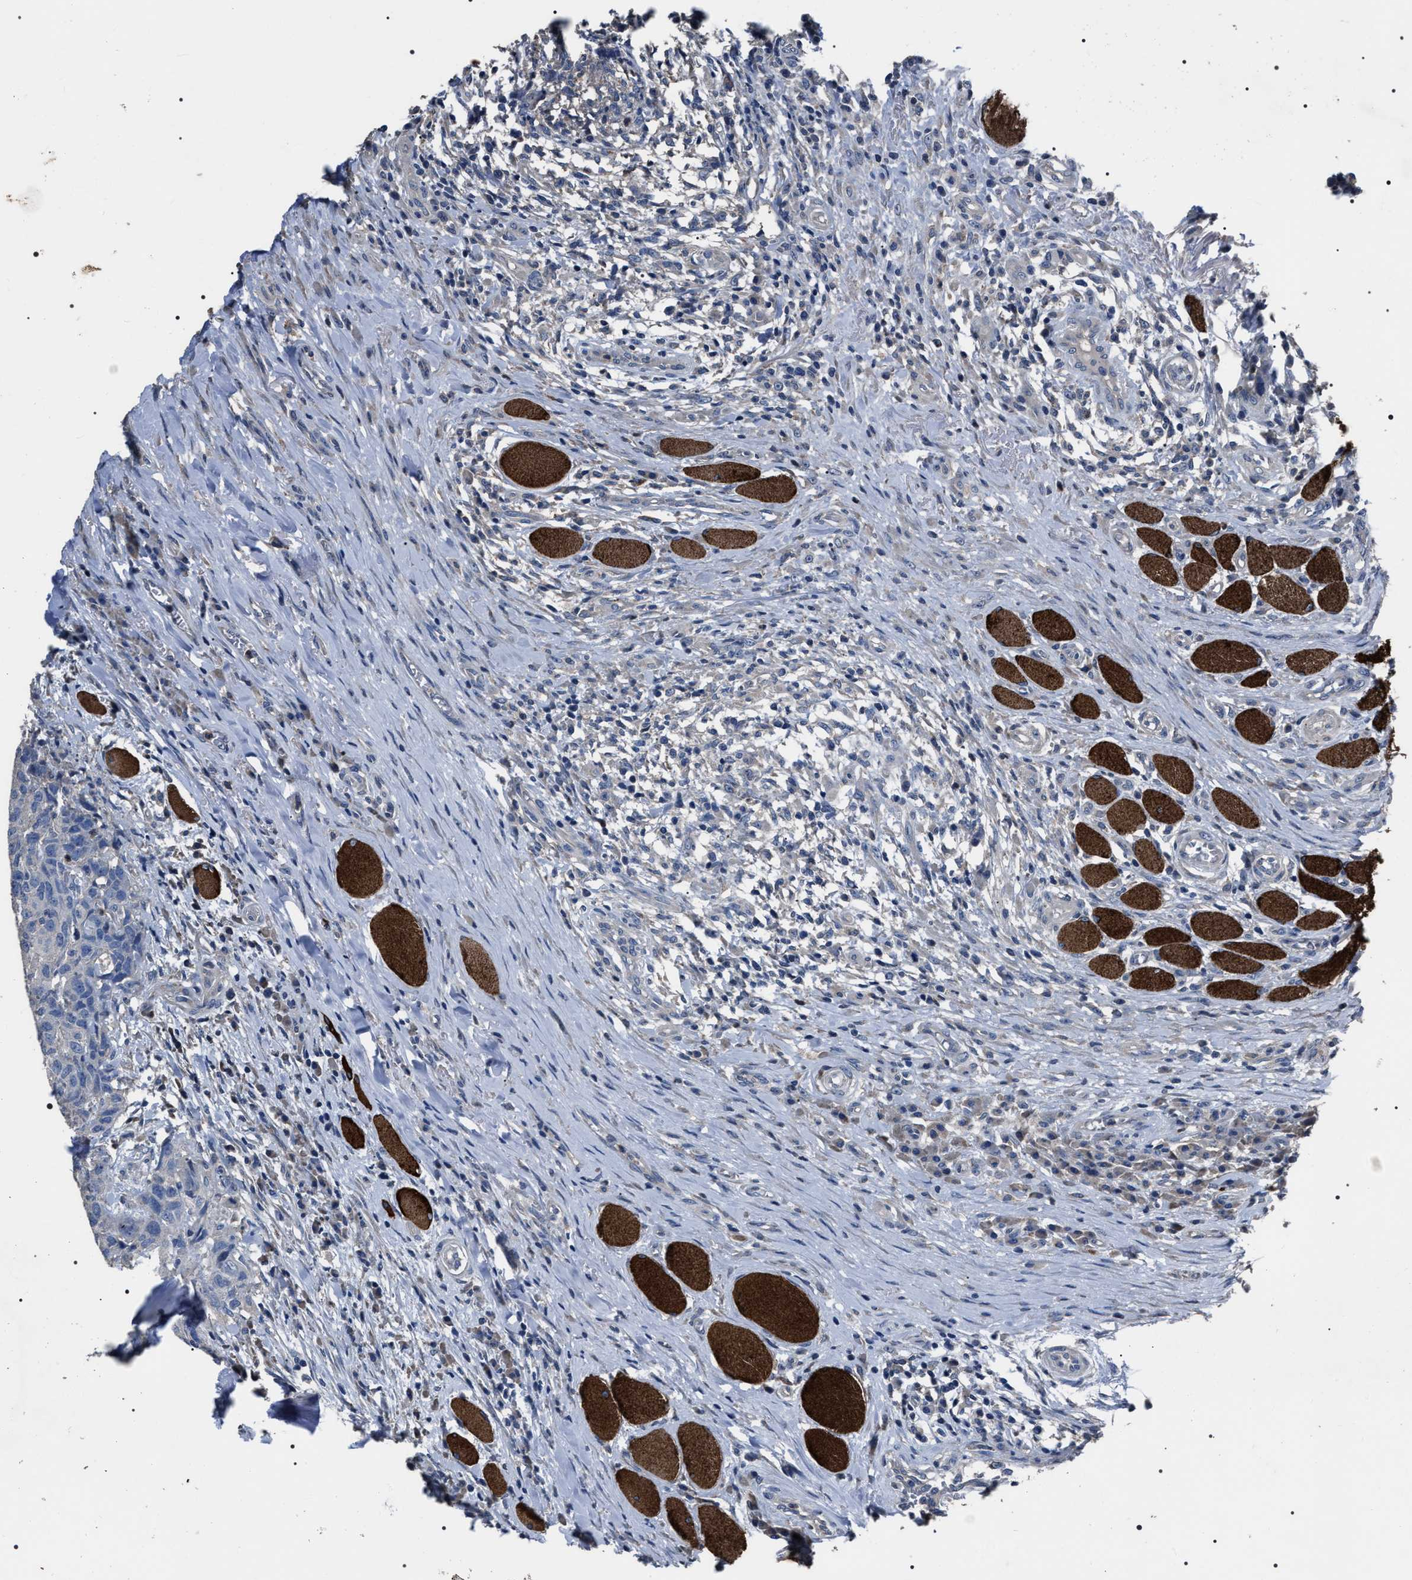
{"staining": {"intensity": "negative", "quantity": "none", "location": "none"}, "tissue": "head and neck cancer", "cell_type": "Tumor cells", "image_type": "cancer", "snomed": [{"axis": "morphology", "description": "Squamous cell carcinoma, NOS"}, {"axis": "topography", "description": "Head-Neck"}], "caption": "An immunohistochemistry image of head and neck cancer is shown. There is no staining in tumor cells of head and neck cancer.", "gene": "TRIM54", "patient": {"sex": "male", "age": 66}}